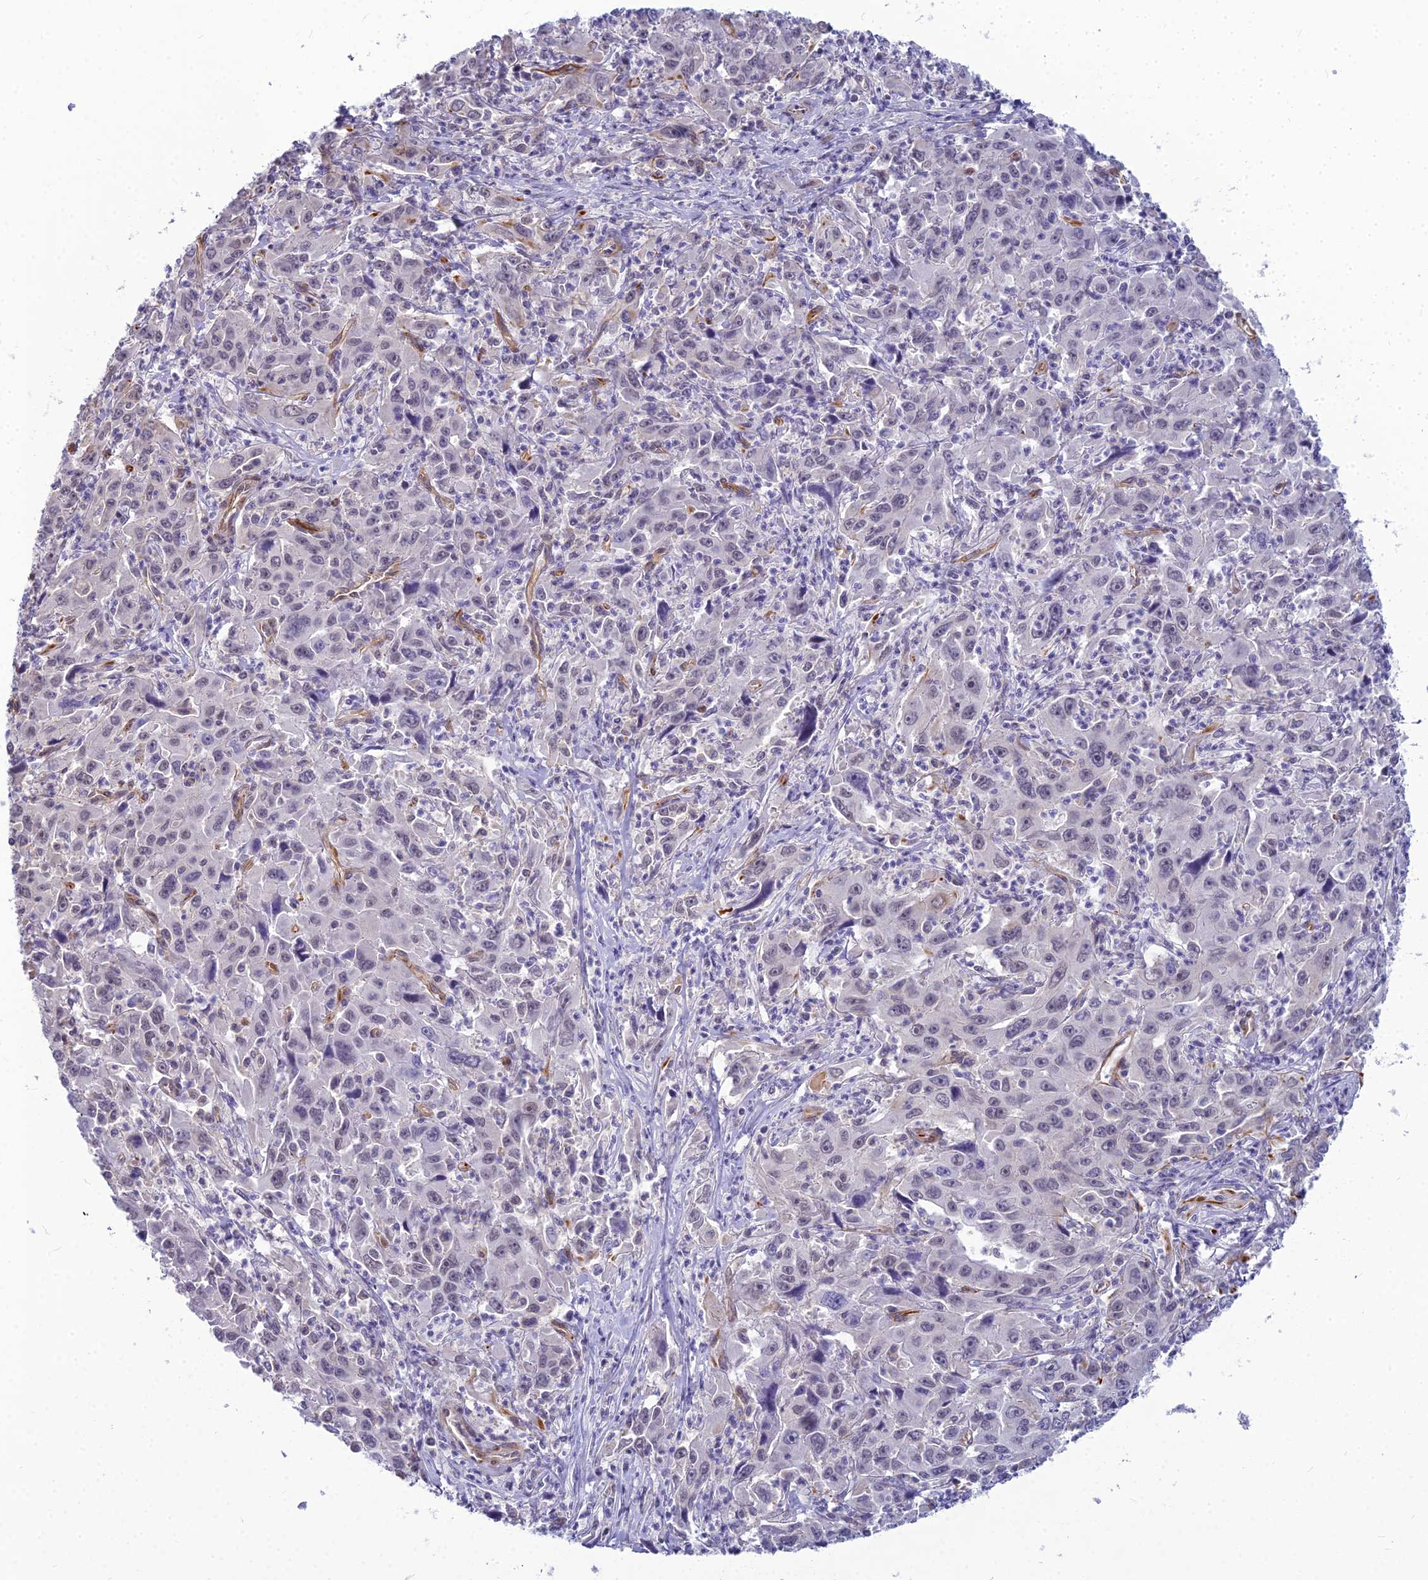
{"staining": {"intensity": "weak", "quantity": "<25%", "location": "nuclear"}, "tissue": "liver cancer", "cell_type": "Tumor cells", "image_type": "cancer", "snomed": [{"axis": "morphology", "description": "Carcinoma, Hepatocellular, NOS"}, {"axis": "topography", "description": "Liver"}], "caption": "The immunohistochemistry micrograph has no significant staining in tumor cells of liver cancer tissue.", "gene": "RGL3", "patient": {"sex": "male", "age": 63}}